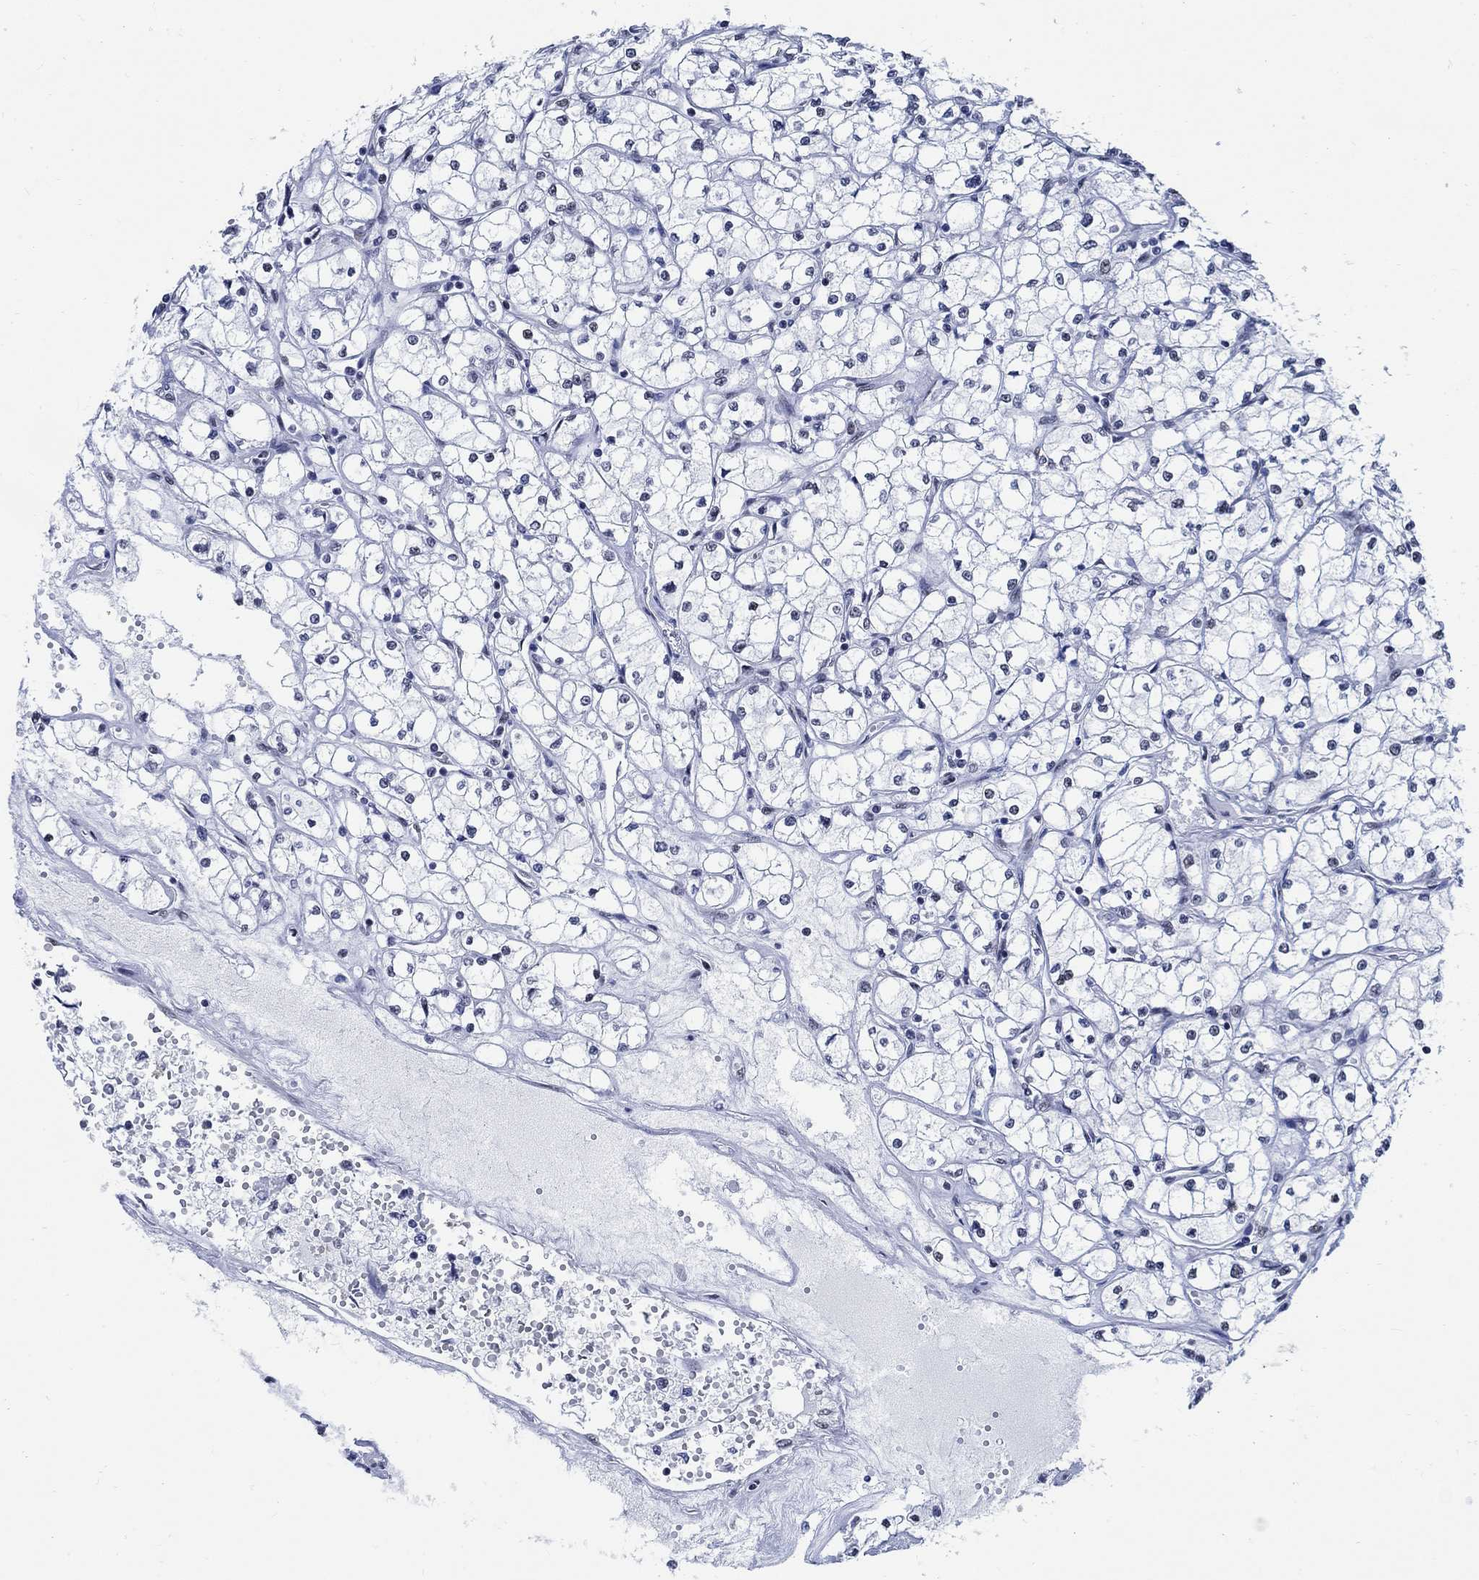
{"staining": {"intensity": "negative", "quantity": "none", "location": "none"}, "tissue": "renal cancer", "cell_type": "Tumor cells", "image_type": "cancer", "snomed": [{"axis": "morphology", "description": "Adenocarcinoma, NOS"}, {"axis": "topography", "description": "Kidney"}], "caption": "High magnification brightfield microscopy of renal adenocarcinoma stained with DAB (brown) and counterstained with hematoxylin (blue): tumor cells show no significant expression. Brightfield microscopy of immunohistochemistry stained with DAB (brown) and hematoxylin (blue), captured at high magnification.", "gene": "DLK1", "patient": {"sex": "male", "age": 67}}